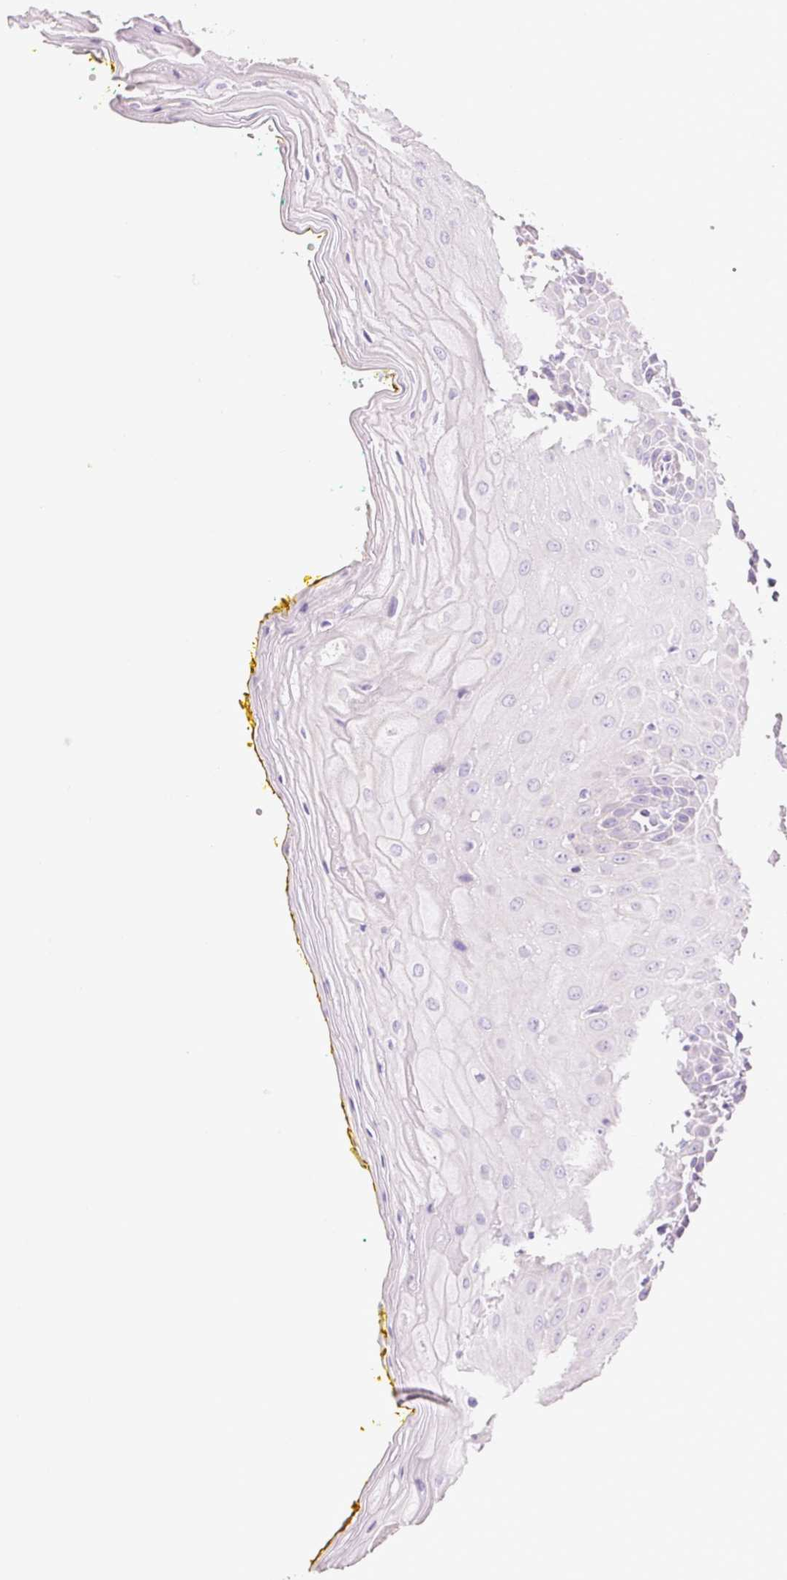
{"staining": {"intensity": "negative", "quantity": "none", "location": "none"}, "tissue": "oral mucosa", "cell_type": "Squamous epithelial cells", "image_type": "normal", "snomed": [{"axis": "morphology", "description": "Normal tissue, NOS"}, {"axis": "morphology", "description": "Squamous cell carcinoma, NOS"}, {"axis": "topography", "description": "Oral tissue"}, {"axis": "topography", "description": "Head-Neck"}], "caption": "IHC micrograph of unremarkable oral mucosa: human oral mucosa stained with DAB (3,3'-diaminobenzidine) demonstrates no significant protein staining in squamous epithelial cells.", "gene": "KCNE2", "patient": {"sex": "female", "age": 70}}